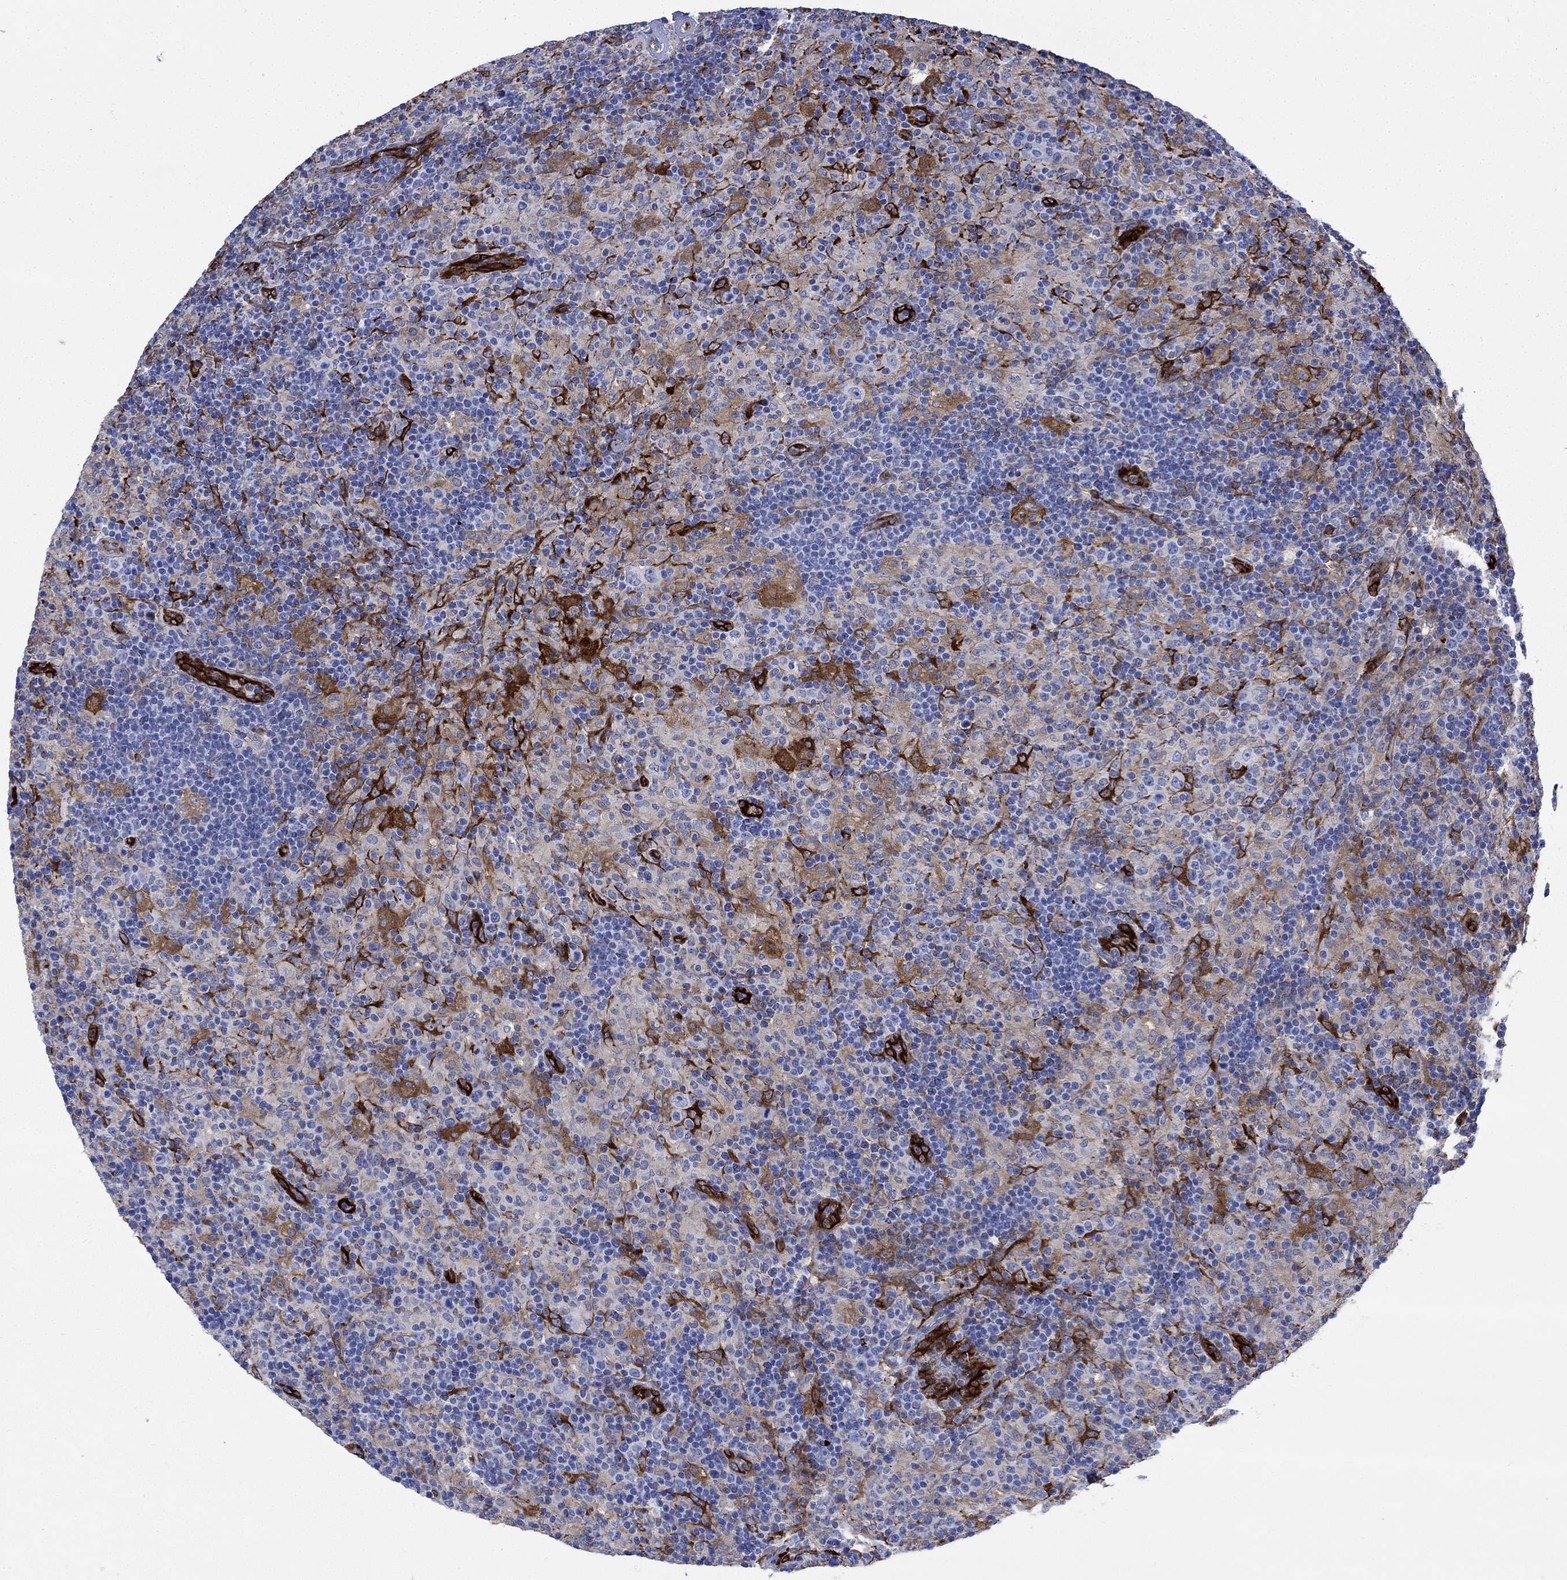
{"staining": {"intensity": "negative", "quantity": "none", "location": "none"}, "tissue": "lymphoma", "cell_type": "Tumor cells", "image_type": "cancer", "snomed": [{"axis": "morphology", "description": "Hodgkin's disease, NOS"}, {"axis": "topography", "description": "Lymph node"}], "caption": "A histopathology image of Hodgkin's disease stained for a protein reveals no brown staining in tumor cells.", "gene": "TGM2", "patient": {"sex": "male", "age": 70}}